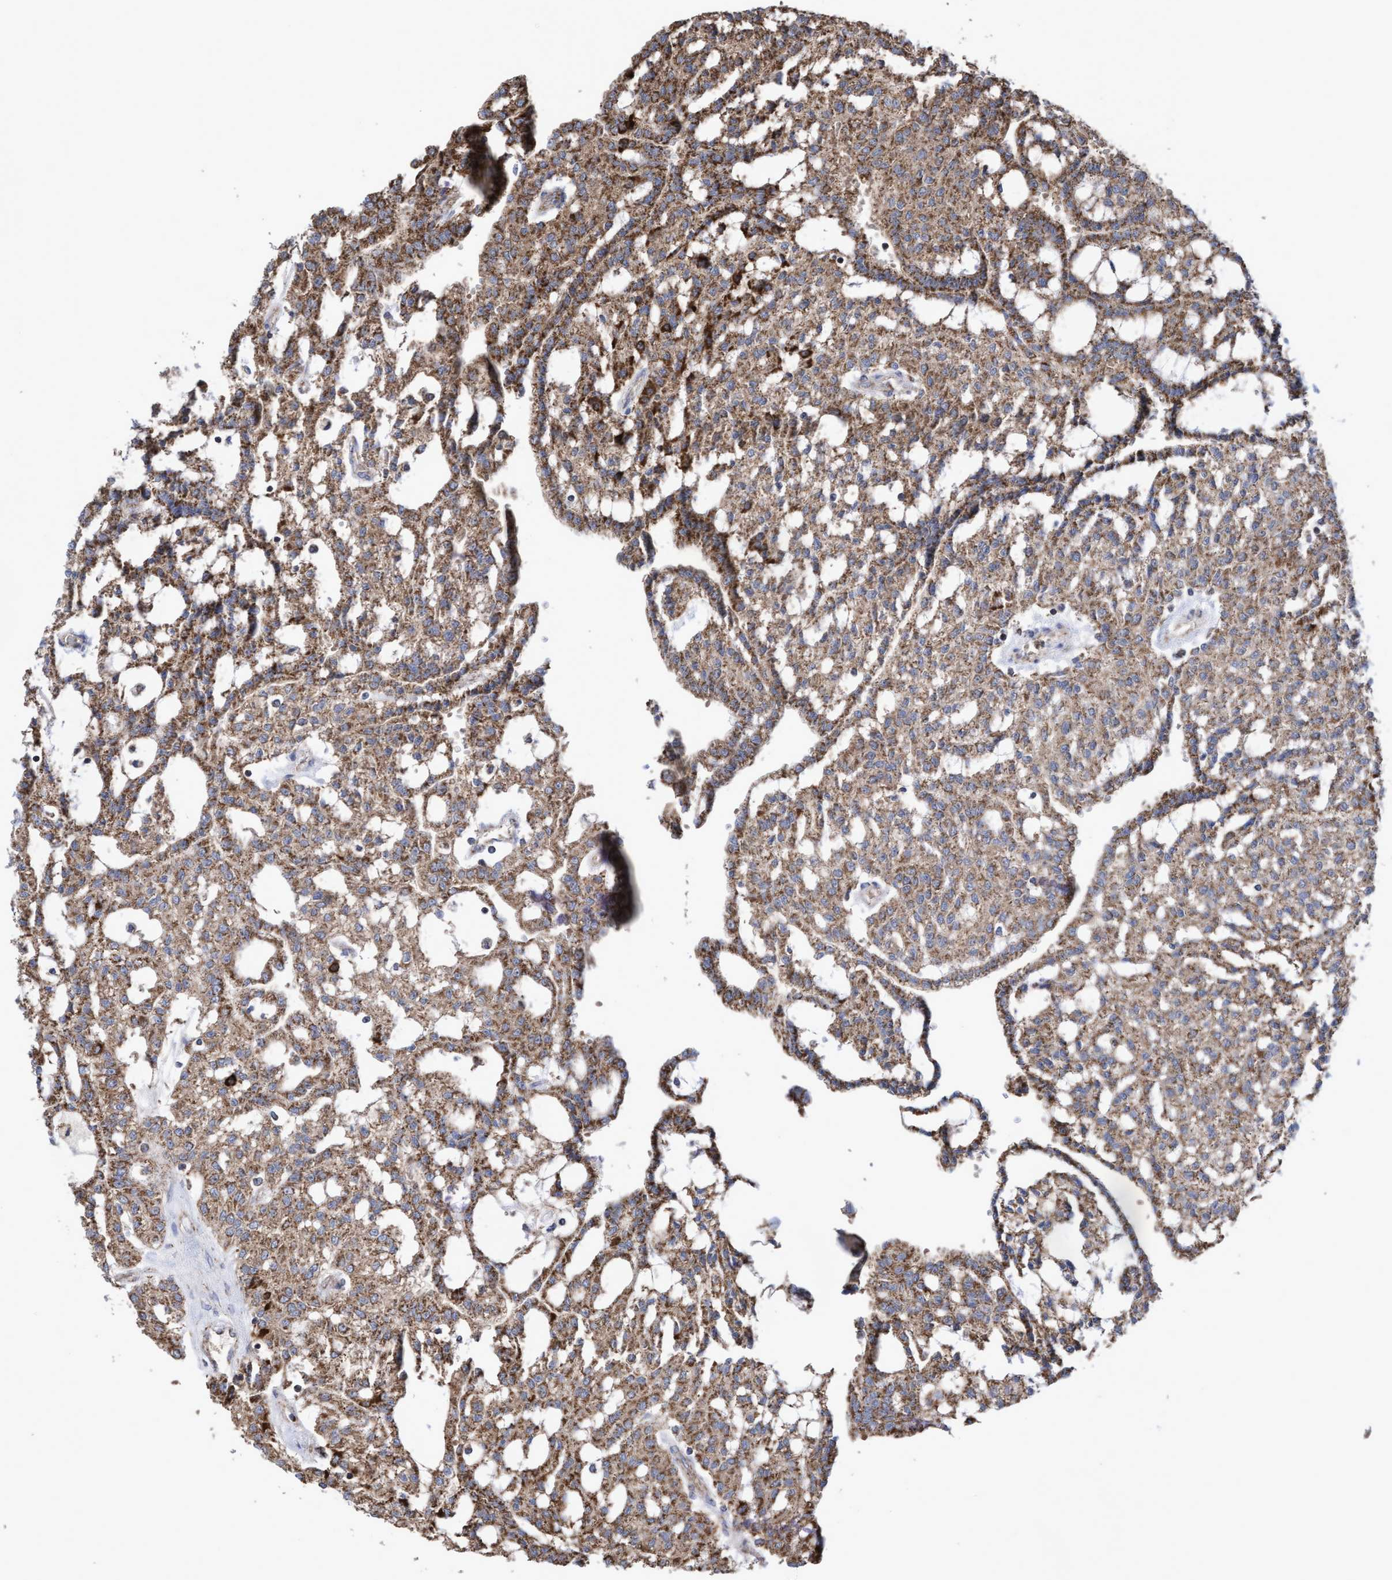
{"staining": {"intensity": "moderate", "quantity": ">75%", "location": "cytoplasmic/membranous"}, "tissue": "renal cancer", "cell_type": "Tumor cells", "image_type": "cancer", "snomed": [{"axis": "morphology", "description": "Adenocarcinoma, NOS"}, {"axis": "topography", "description": "Kidney"}], "caption": "An immunohistochemistry histopathology image of tumor tissue is shown. Protein staining in brown highlights moderate cytoplasmic/membranous positivity in adenocarcinoma (renal) within tumor cells.", "gene": "COBL", "patient": {"sex": "male", "age": 63}}